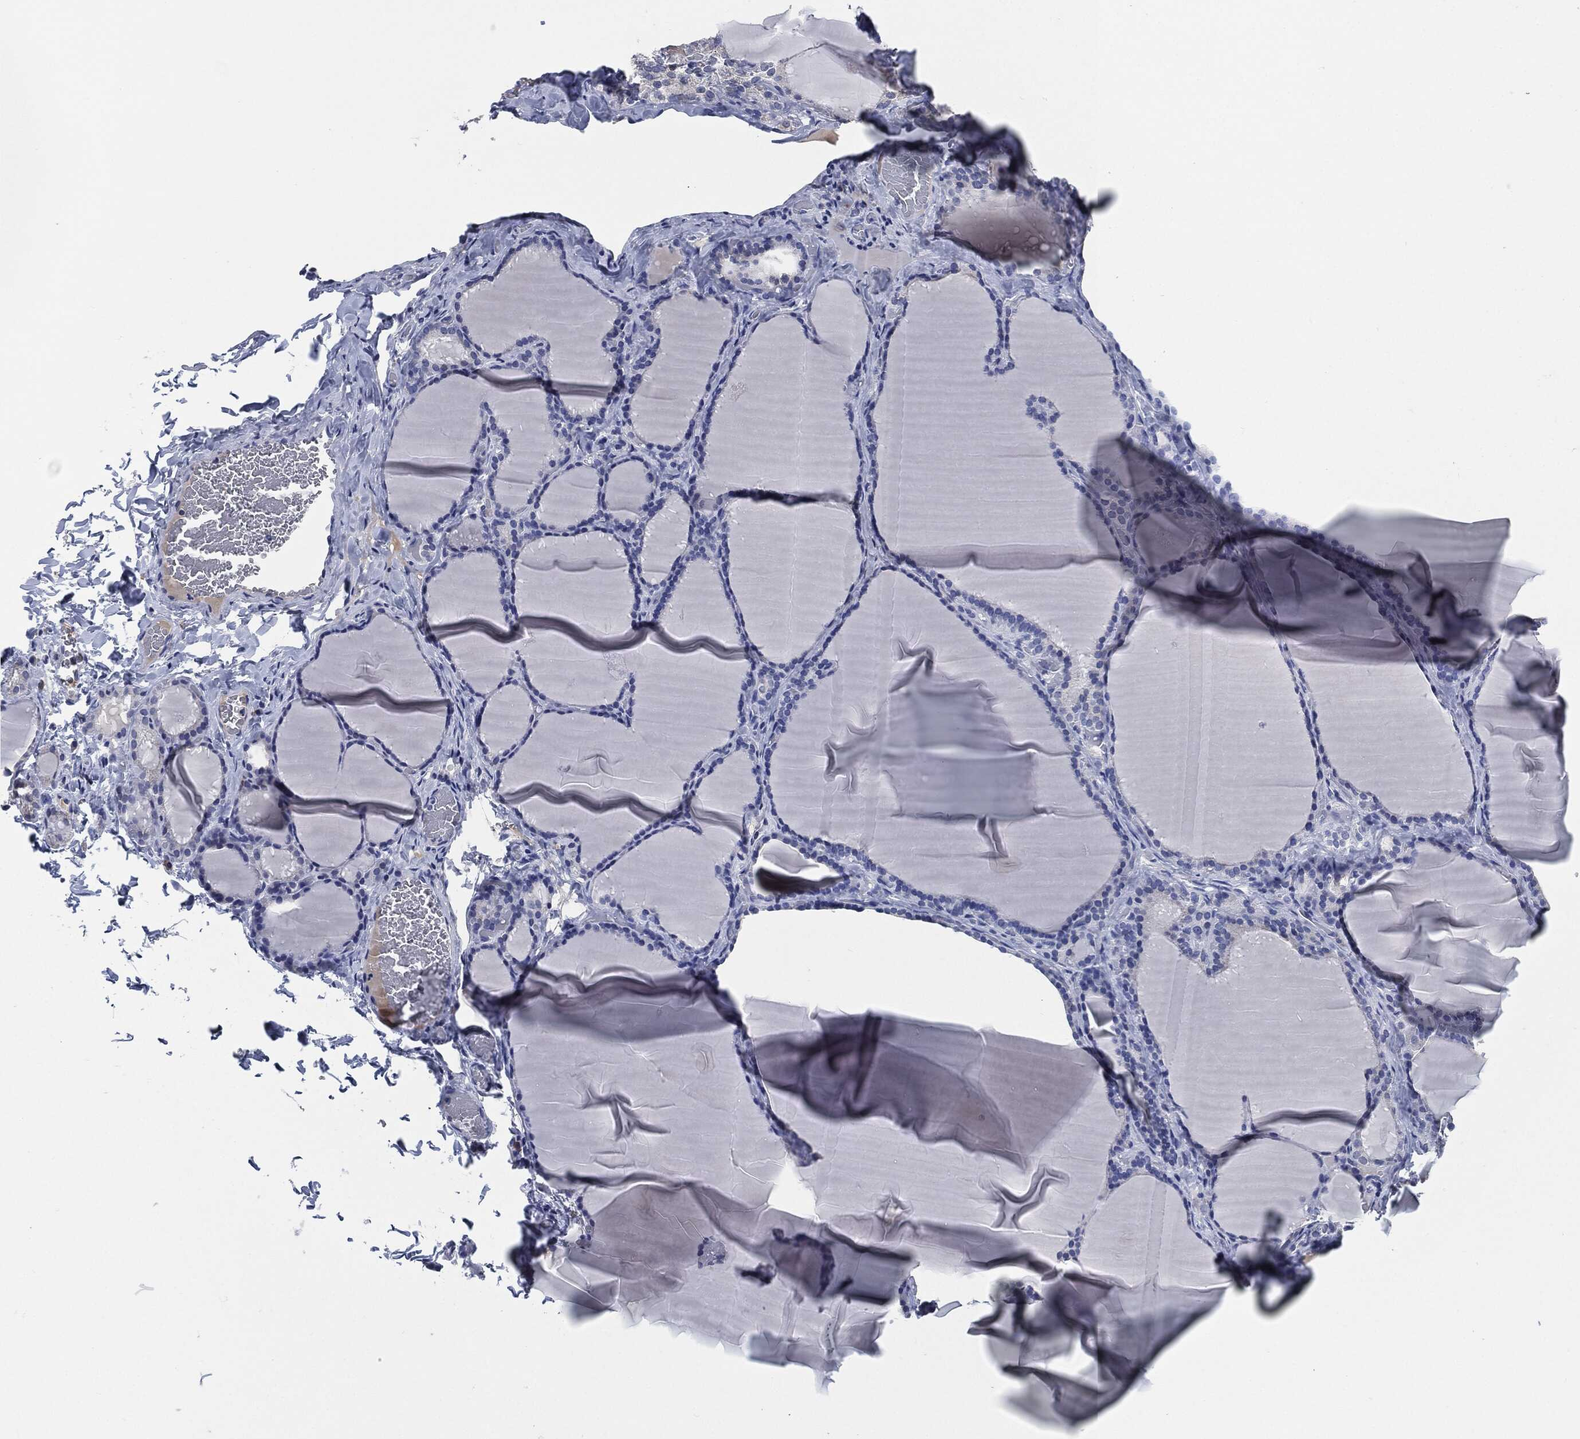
{"staining": {"intensity": "negative", "quantity": "none", "location": "none"}, "tissue": "thyroid gland", "cell_type": "Glandular cells", "image_type": "normal", "snomed": [{"axis": "morphology", "description": "Normal tissue, NOS"}, {"axis": "morphology", "description": "Hyperplasia, NOS"}, {"axis": "topography", "description": "Thyroid gland"}], "caption": "This is an immunohistochemistry (IHC) histopathology image of benign thyroid gland. There is no expression in glandular cells.", "gene": "IL2RG", "patient": {"sex": "female", "age": 27}}